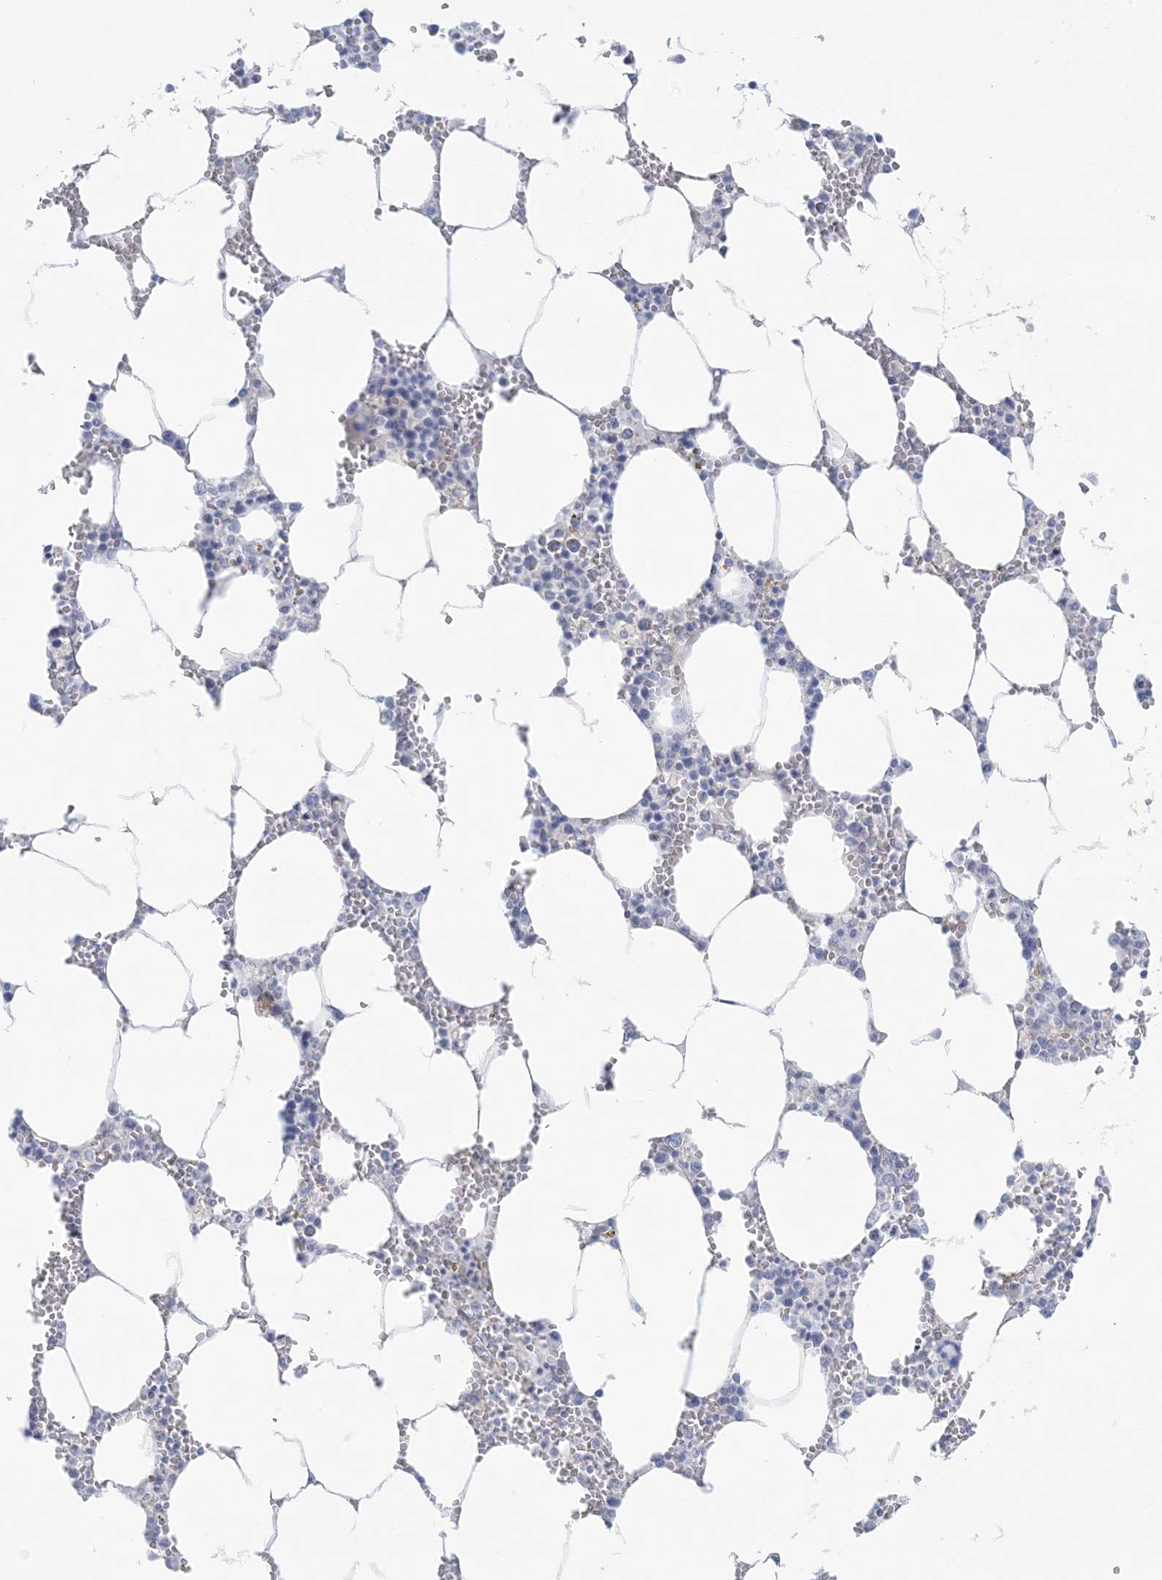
{"staining": {"intensity": "negative", "quantity": "none", "location": "none"}, "tissue": "bone marrow", "cell_type": "Hematopoietic cells", "image_type": "normal", "snomed": [{"axis": "morphology", "description": "Normal tissue, NOS"}, {"axis": "topography", "description": "Bone marrow"}], "caption": "The image shows no significant positivity in hematopoietic cells of bone marrow.", "gene": "AGXT", "patient": {"sex": "male", "age": 70}}